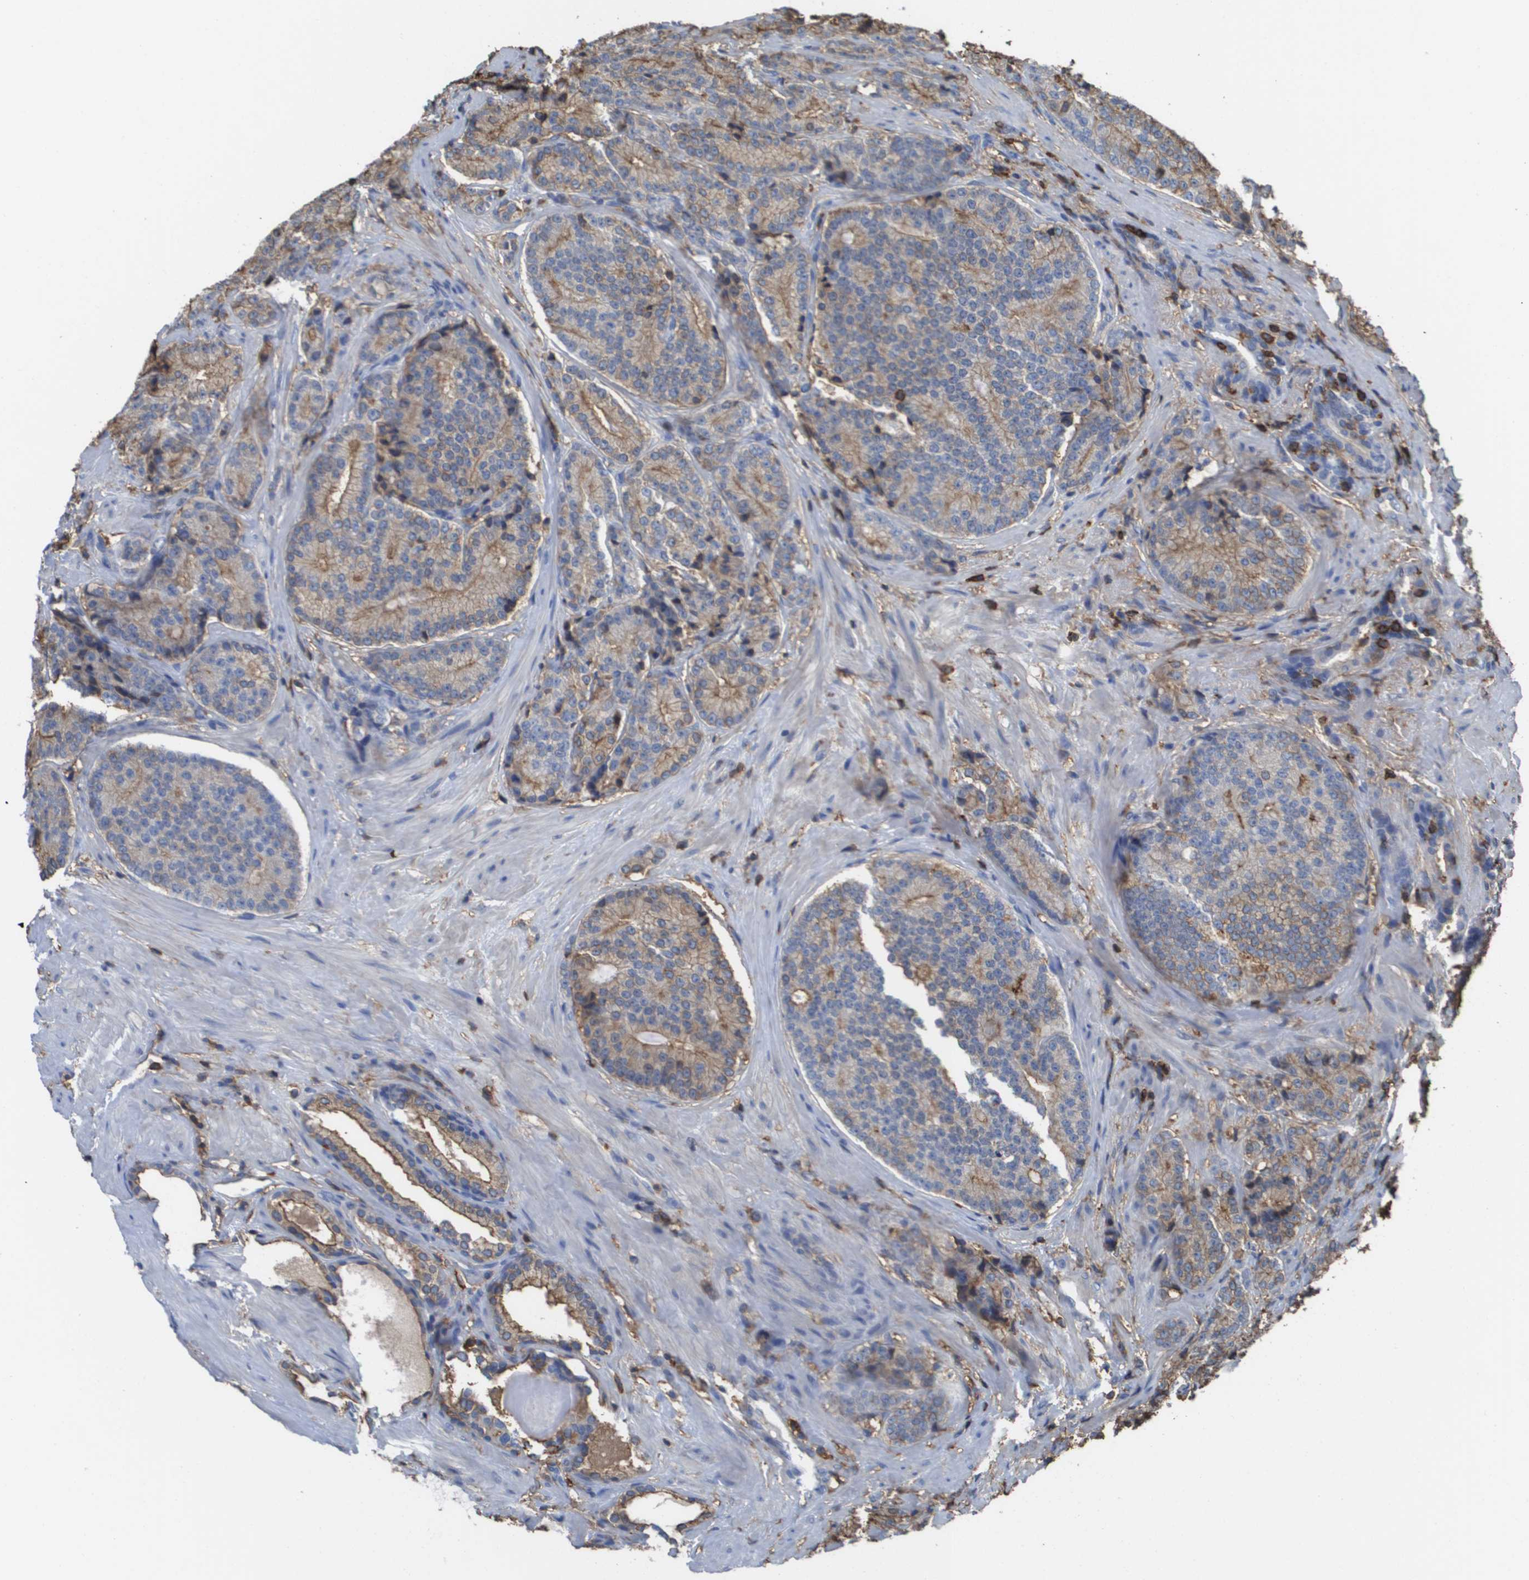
{"staining": {"intensity": "weak", "quantity": ">75%", "location": "cytoplasmic/membranous"}, "tissue": "prostate cancer", "cell_type": "Tumor cells", "image_type": "cancer", "snomed": [{"axis": "morphology", "description": "Adenocarcinoma, High grade"}, {"axis": "topography", "description": "Prostate"}], "caption": "About >75% of tumor cells in prostate adenocarcinoma (high-grade) reveal weak cytoplasmic/membranous protein expression as visualized by brown immunohistochemical staining.", "gene": "PASK", "patient": {"sex": "male", "age": 61}}